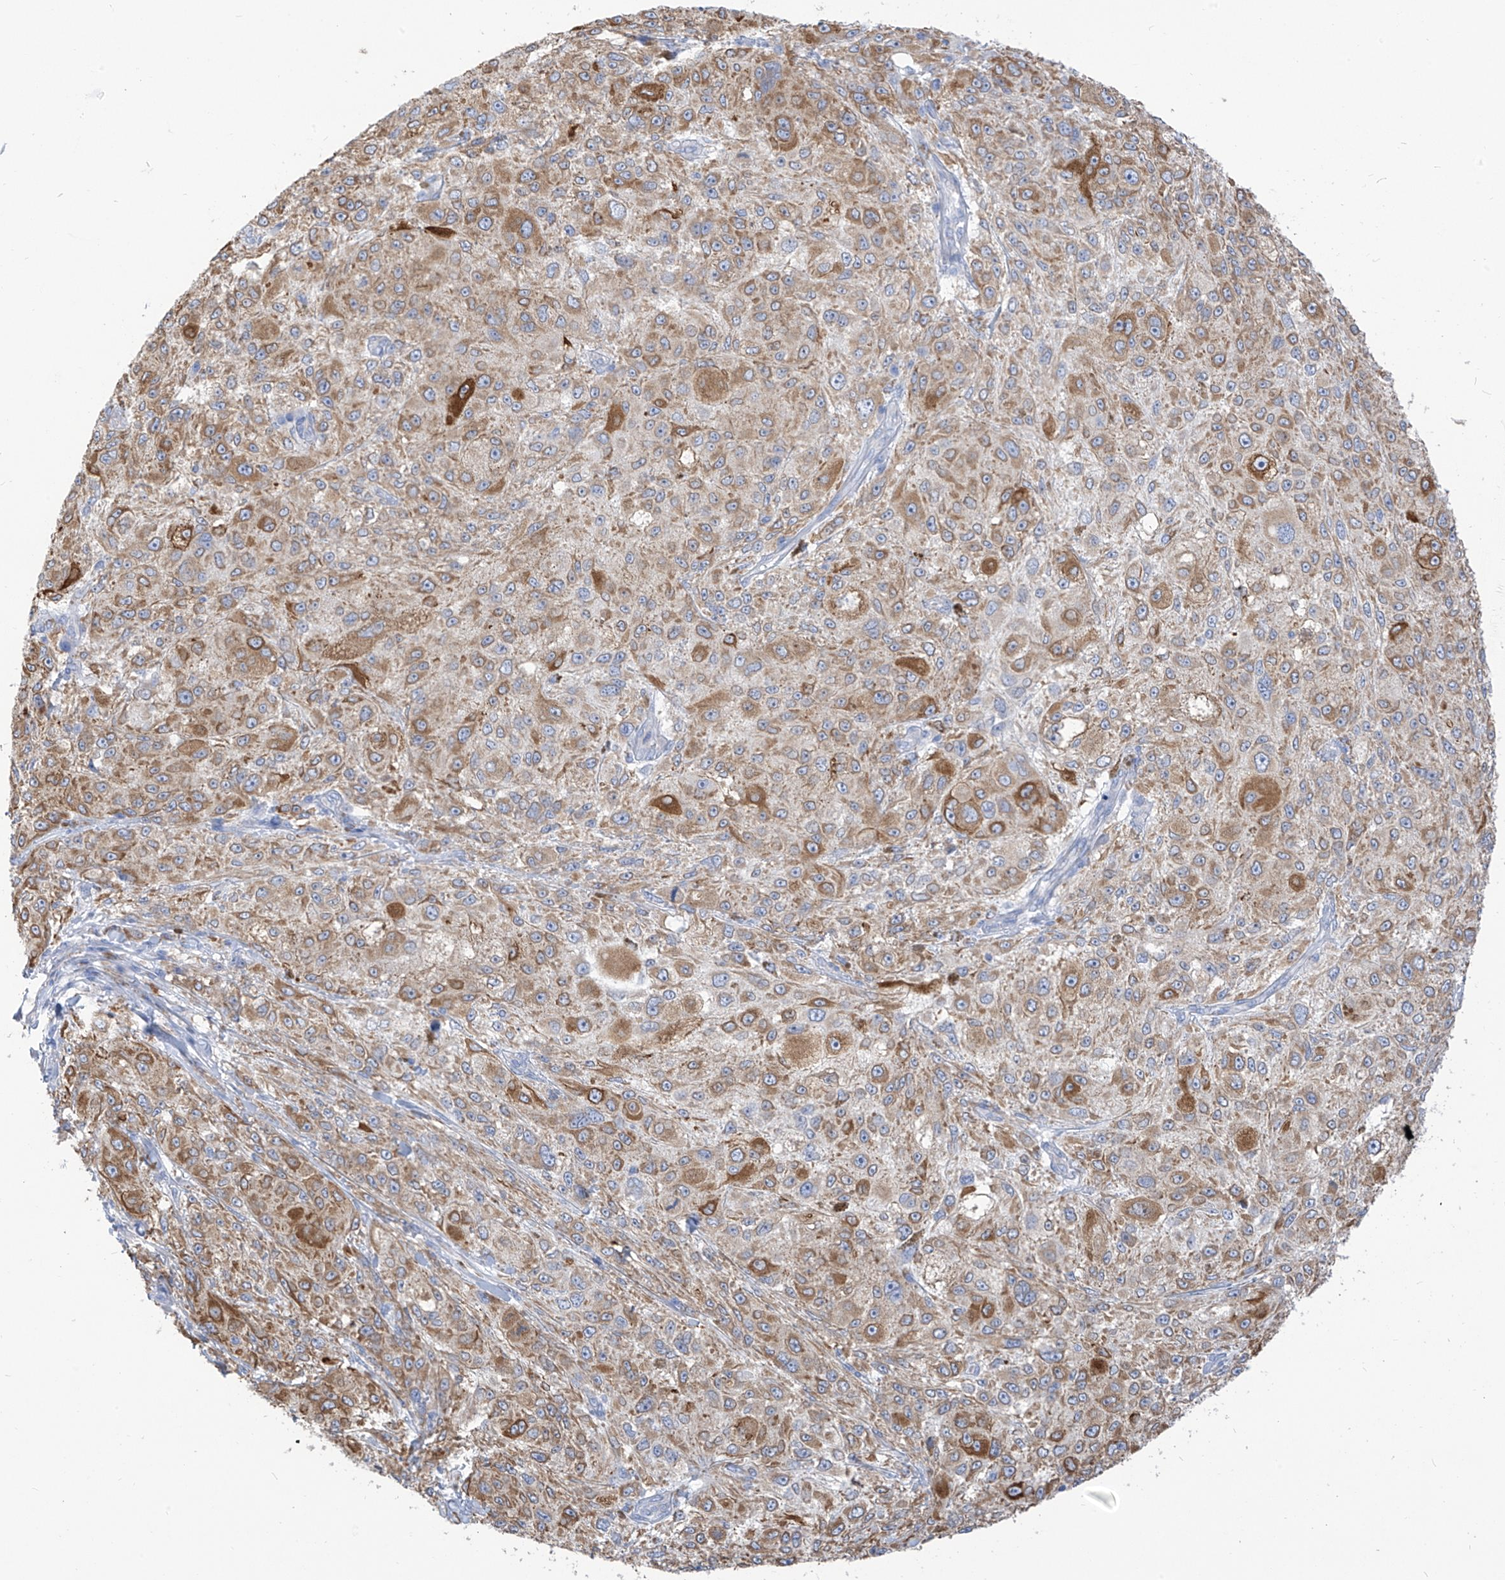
{"staining": {"intensity": "moderate", "quantity": ">75%", "location": "cytoplasmic/membranous"}, "tissue": "melanoma", "cell_type": "Tumor cells", "image_type": "cancer", "snomed": [{"axis": "morphology", "description": "Necrosis, NOS"}, {"axis": "morphology", "description": "Malignant melanoma, NOS"}, {"axis": "topography", "description": "Skin"}], "caption": "Melanoma tissue exhibits moderate cytoplasmic/membranous expression in about >75% of tumor cells, visualized by immunohistochemistry. The staining was performed using DAB (3,3'-diaminobenzidine), with brown indicating positive protein expression. Nuclei are stained blue with hematoxylin.", "gene": "RCN2", "patient": {"sex": "female", "age": 87}}